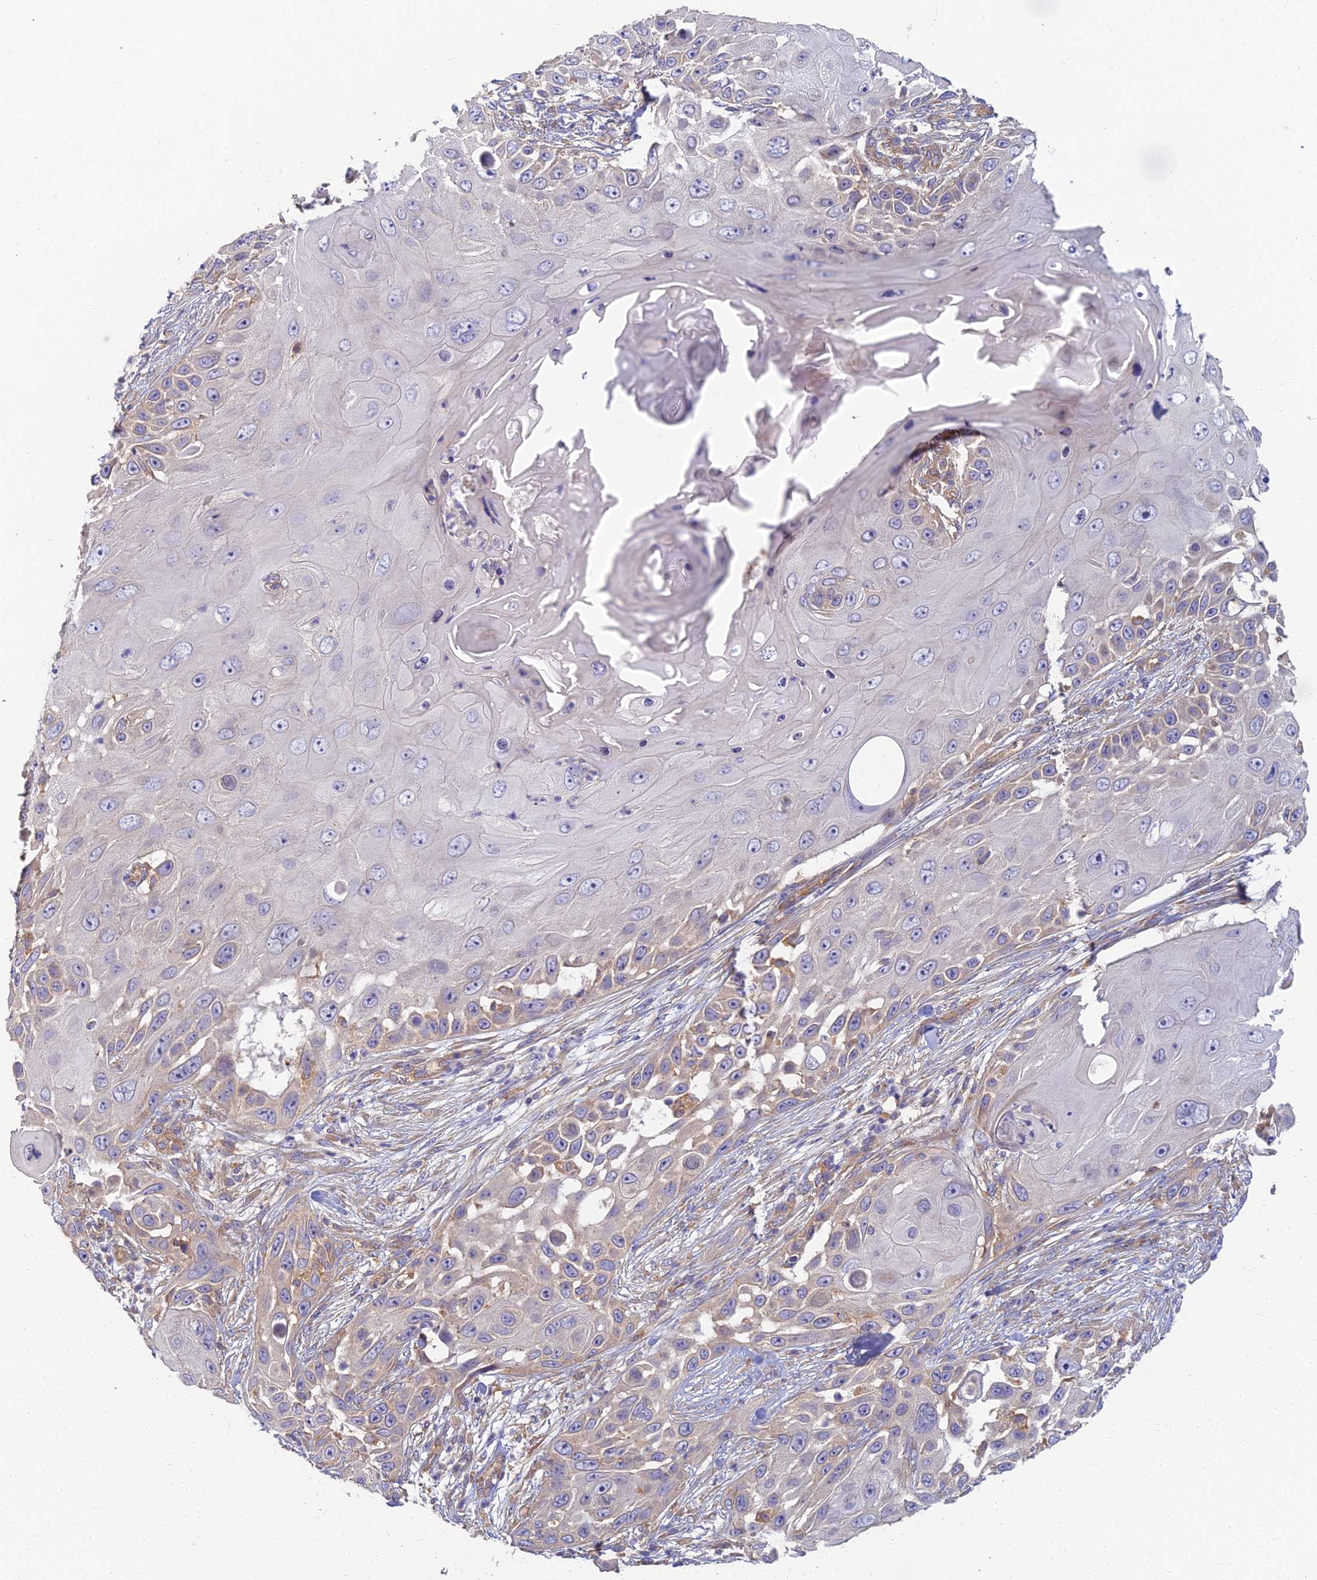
{"staining": {"intensity": "weak", "quantity": "<25%", "location": "cytoplasmic/membranous"}, "tissue": "skin cancer", "cell_type": "Tumor cells", "image_type": "cancer", "snomed": [{"axis": "morphology", "description": "Squamous cell carcinoma, NOS"}, {"axis": "topography", "description": "Skin"}], "caption": "Tumor cells are negative for protein expression in human skin cancer (squamous cell carcinoma).", "gene": "RBSN", "patient": {"sex": "female", "age": 44}}